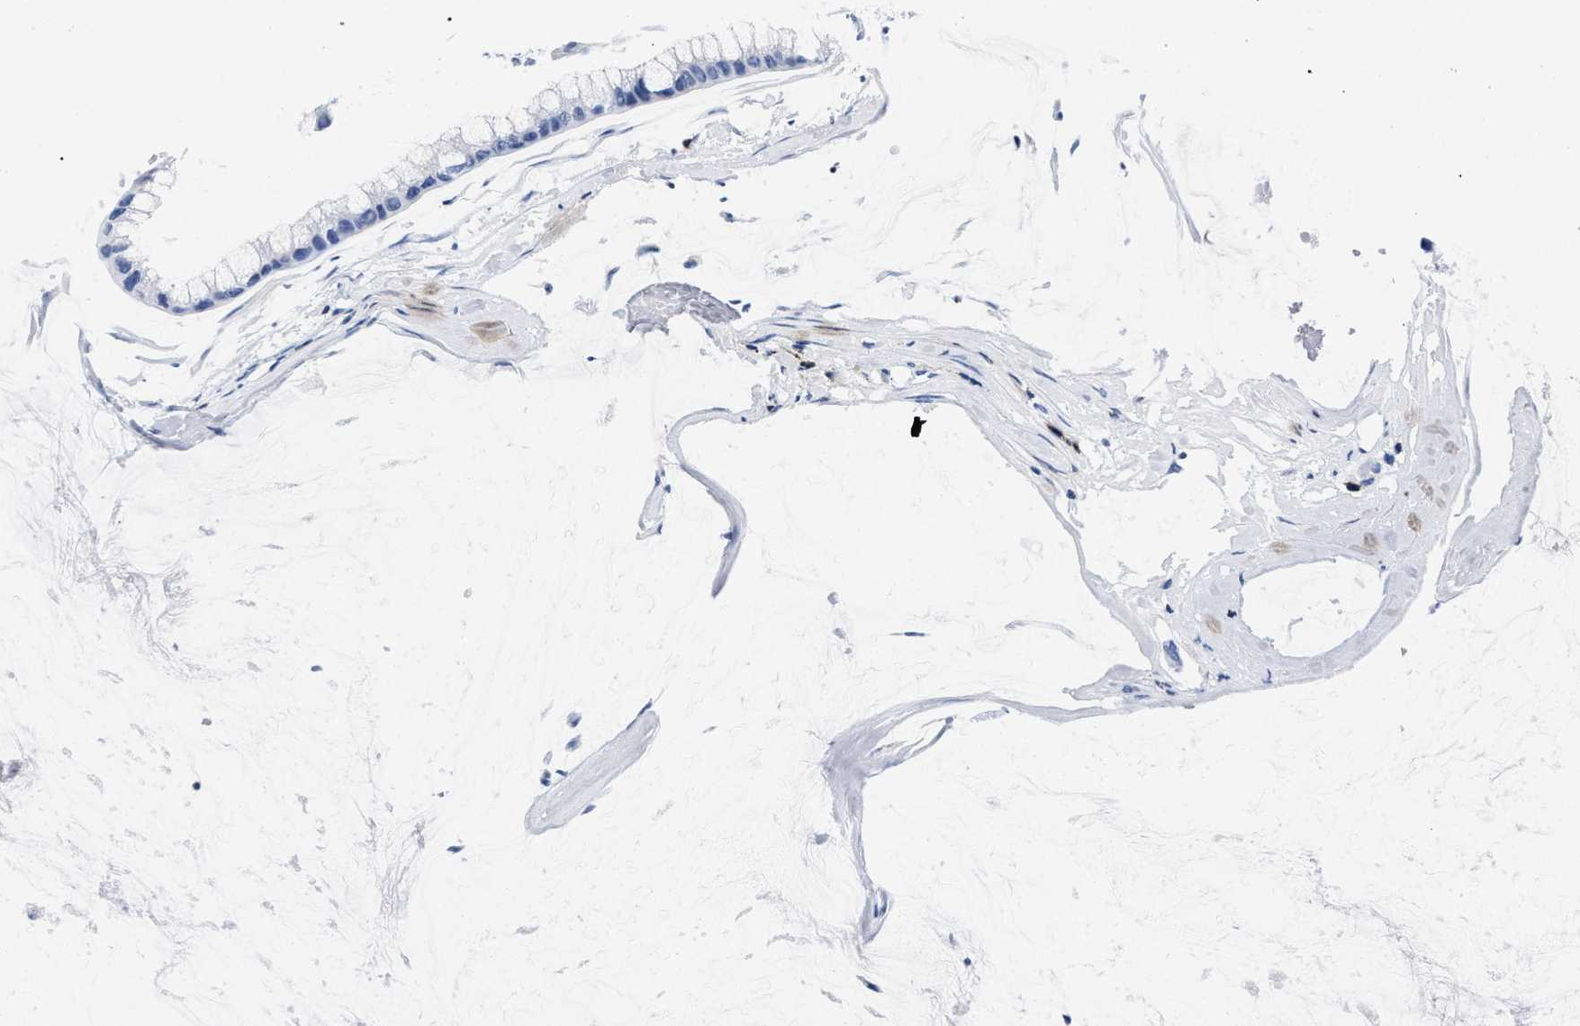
{"staining": {"intensity": "negative", "quantity": "none", "location": "none"}, "tissue": "ovarian cancer", "cell_type": "Tumor cells", "image_type": "cancer", "snomed": [{"axis": "morphology", "description": "Cystadenocarcinoma, mucinous, NOS"}, {"axis": "topography", "description": "Ovary"}], "caption": "Ovarian cancer (mucinous cystadenocarcinoma) stained for a protein using immunohistochemistry (IHC) shows no staining tumor cells.", "gene": "KLRK1", "patient": {"sex": "female", "age": 39}}